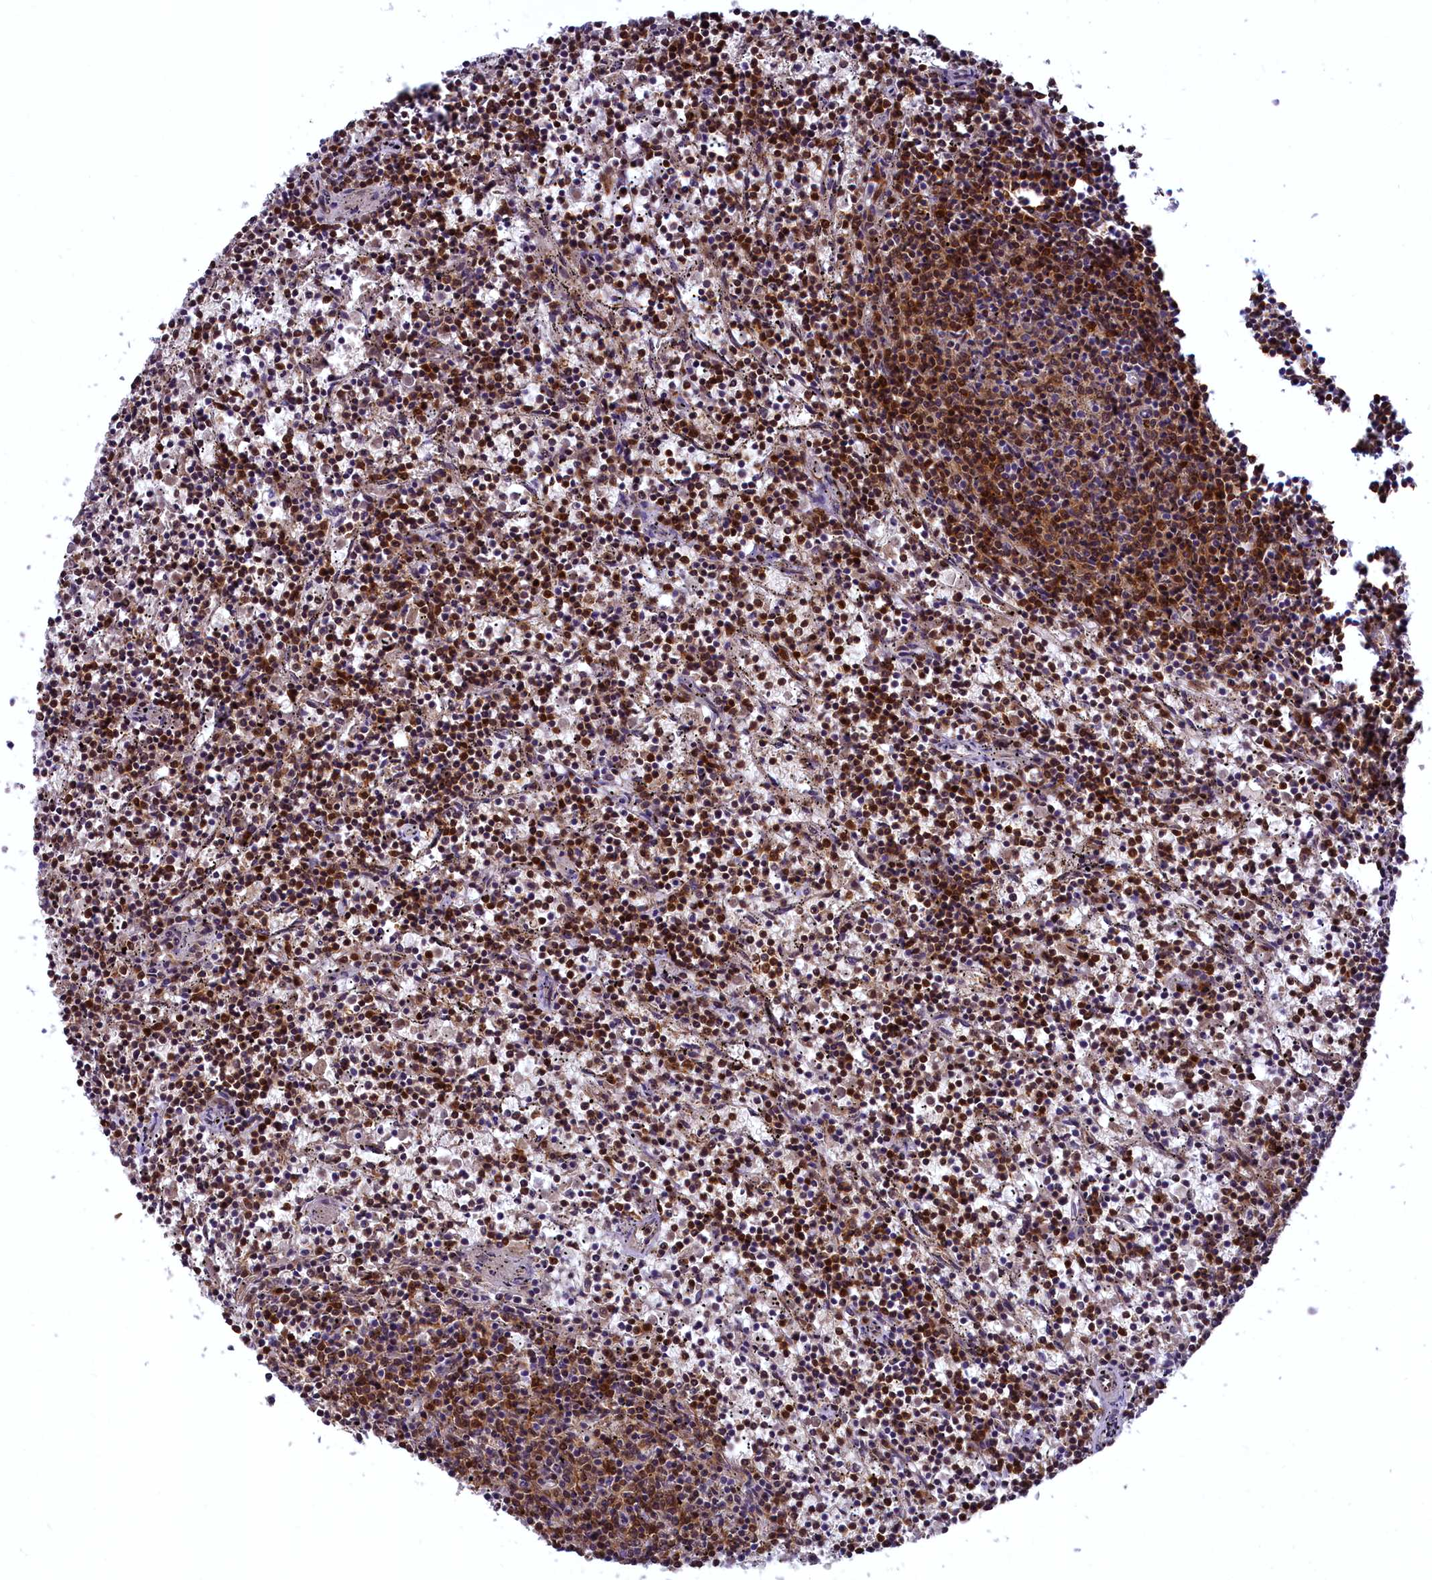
{"staining": {"intensity": "moderate", "quantity": ">75%", "location": "cytoplasmic/membranous,nuclear"}, "tissue": "lymphoma", "cell_type": "Tumor cells", "image_type": "cancer", "snomed": [{"axis": "morphology", "description": "Malignant lymphoma, non-Hodgkin's type, Low grade"}, {"axis": "topography", "description": "Spleen"}], "caption": "Protein expression analysis of human lymphoma reveals moderate cytoplasmic/membranous and nuclear staining in about >75% of tumor cells. (Stains: DAB (3,3'-diaminobenzidine) in brown, nuclei in blue, Microscopy: brightfield microscopy at high magnification).", "gene": "COX17", "patient": {"sex": "female", "age": 50}}